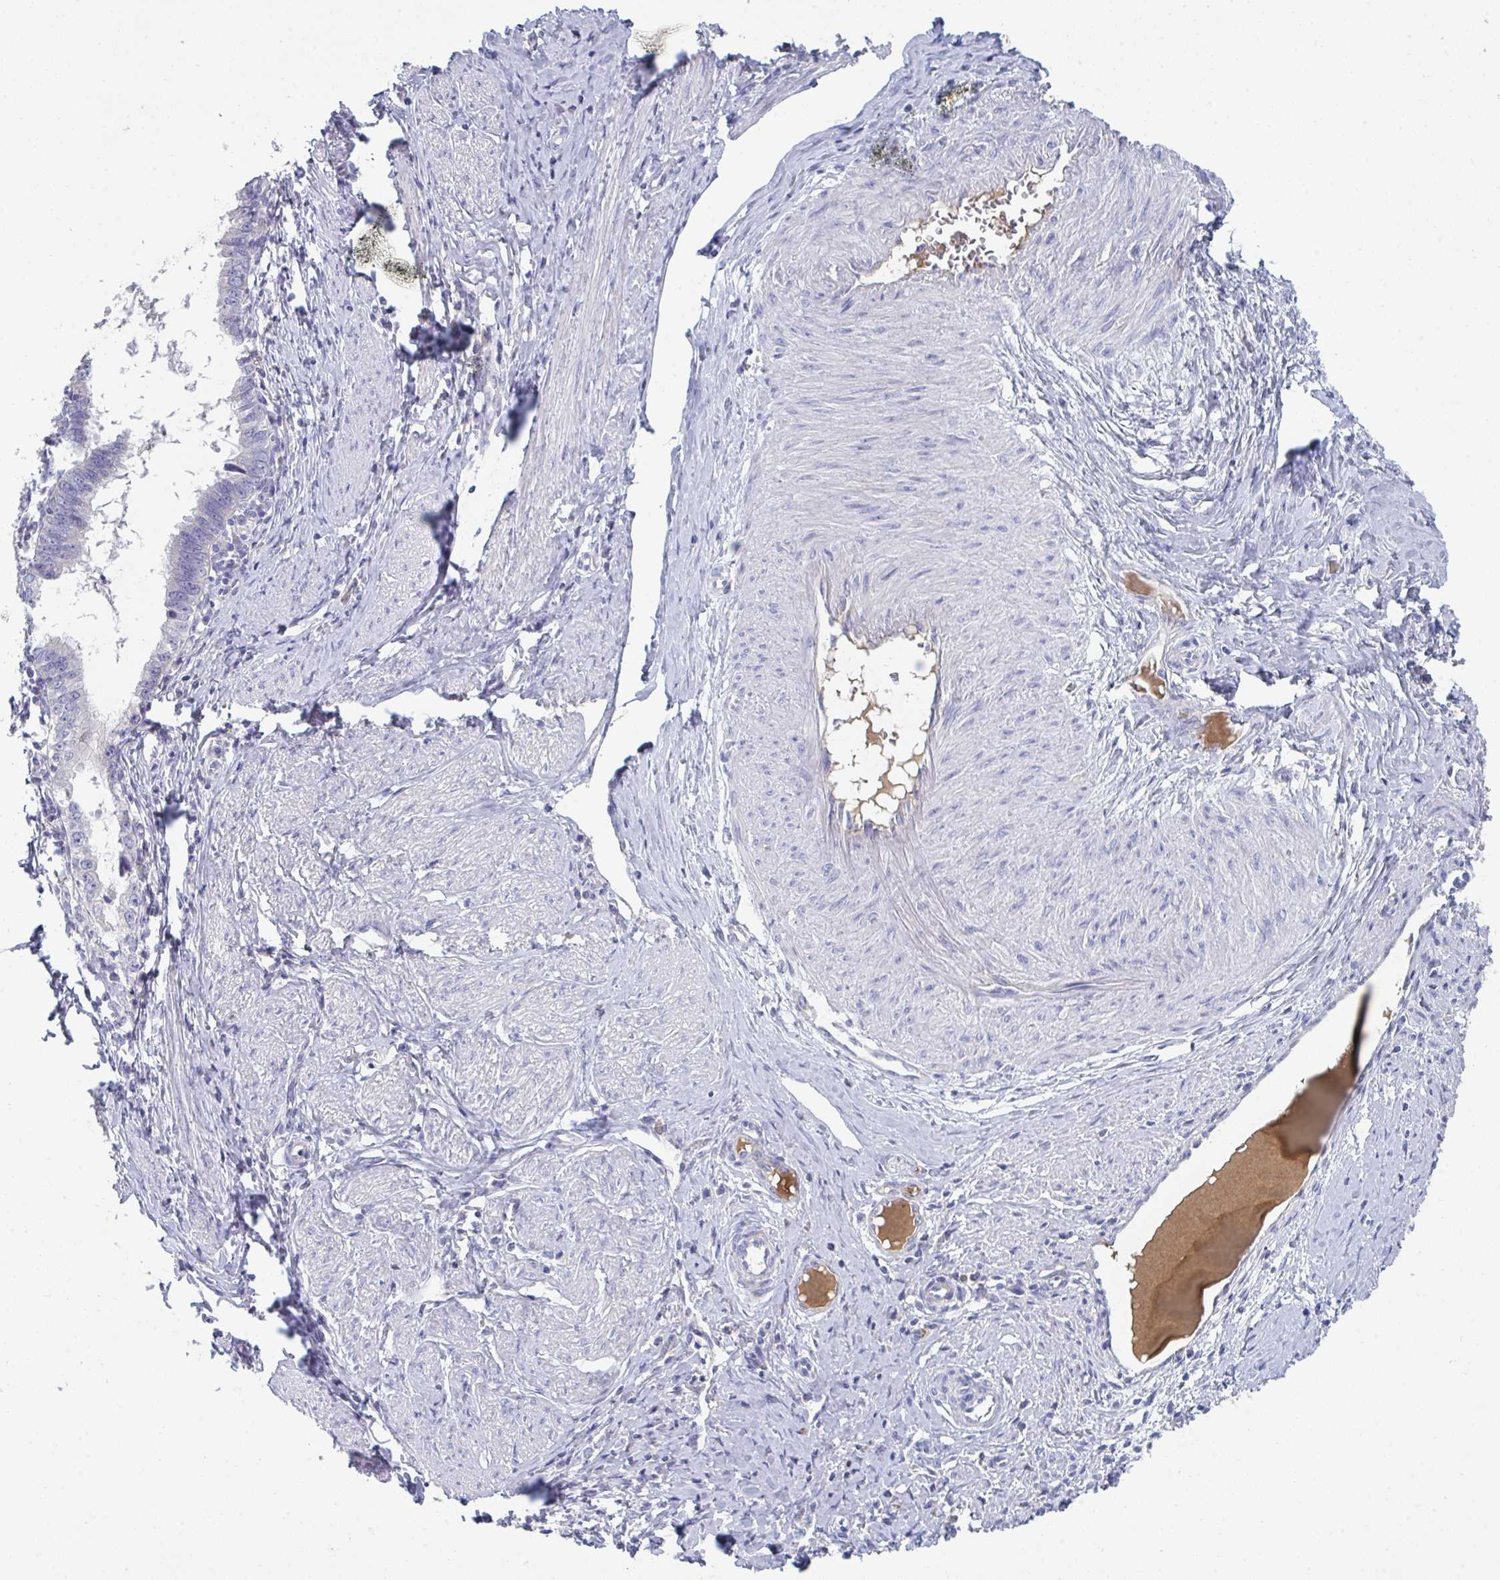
{"staining": {"intensity": "negative", "quantity": "none", "location": "none"}, "tissue": "cervical cancer", "cell_type": "Tumor cells", "image_type": "cancer", "snomed": [{"axis": "morphology", "description": "Adenocarcinoma, NOS"}, {"axis": "topography", "description": "Cervix"}], "caption": "Immunohistochemical staining of cervical adenocarcinoma displays no significant positivity in tumor cells.", "gene": "HGFAC", "patient": {"sex": "female", "age": 36}}